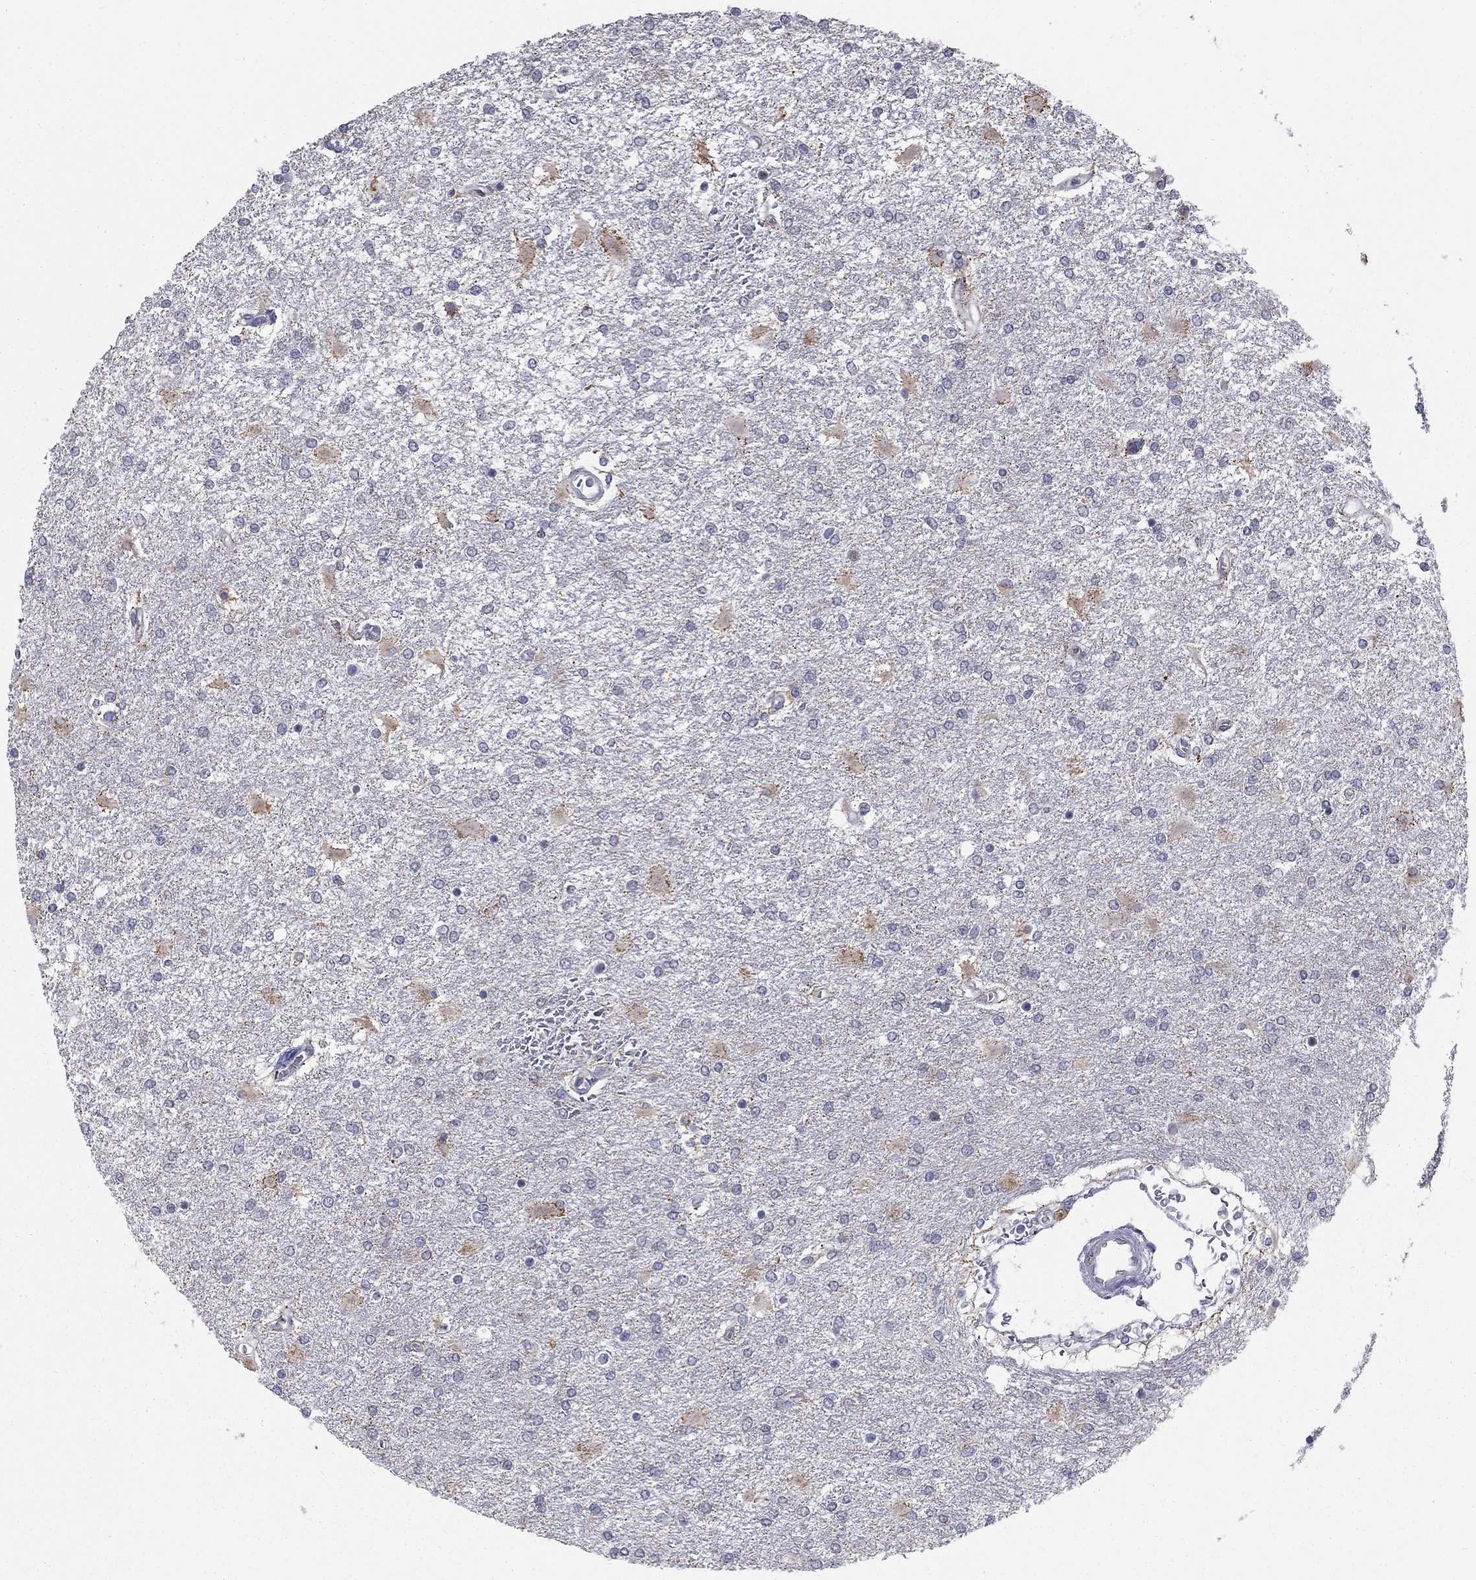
{"staining": {"intensity": "negative", "quantity": "none", "location": "none"}, "tissue": "glioma", "cell_type": "Tumor cells", "image_type": "cancer", "snomed": [{"axis": "morphology", "description": "Glioma, malignant, High grade"}, {"axis": "topography", "description": "Cerebral cortex"}], "caption": "High power microscopy image of an immunohistochemistry (IHC) histopathology image of glioma, revealing no significant staining in tumor cells.", "gene": "GCFC2", "patient": {"sex": "male", "age": 79}}